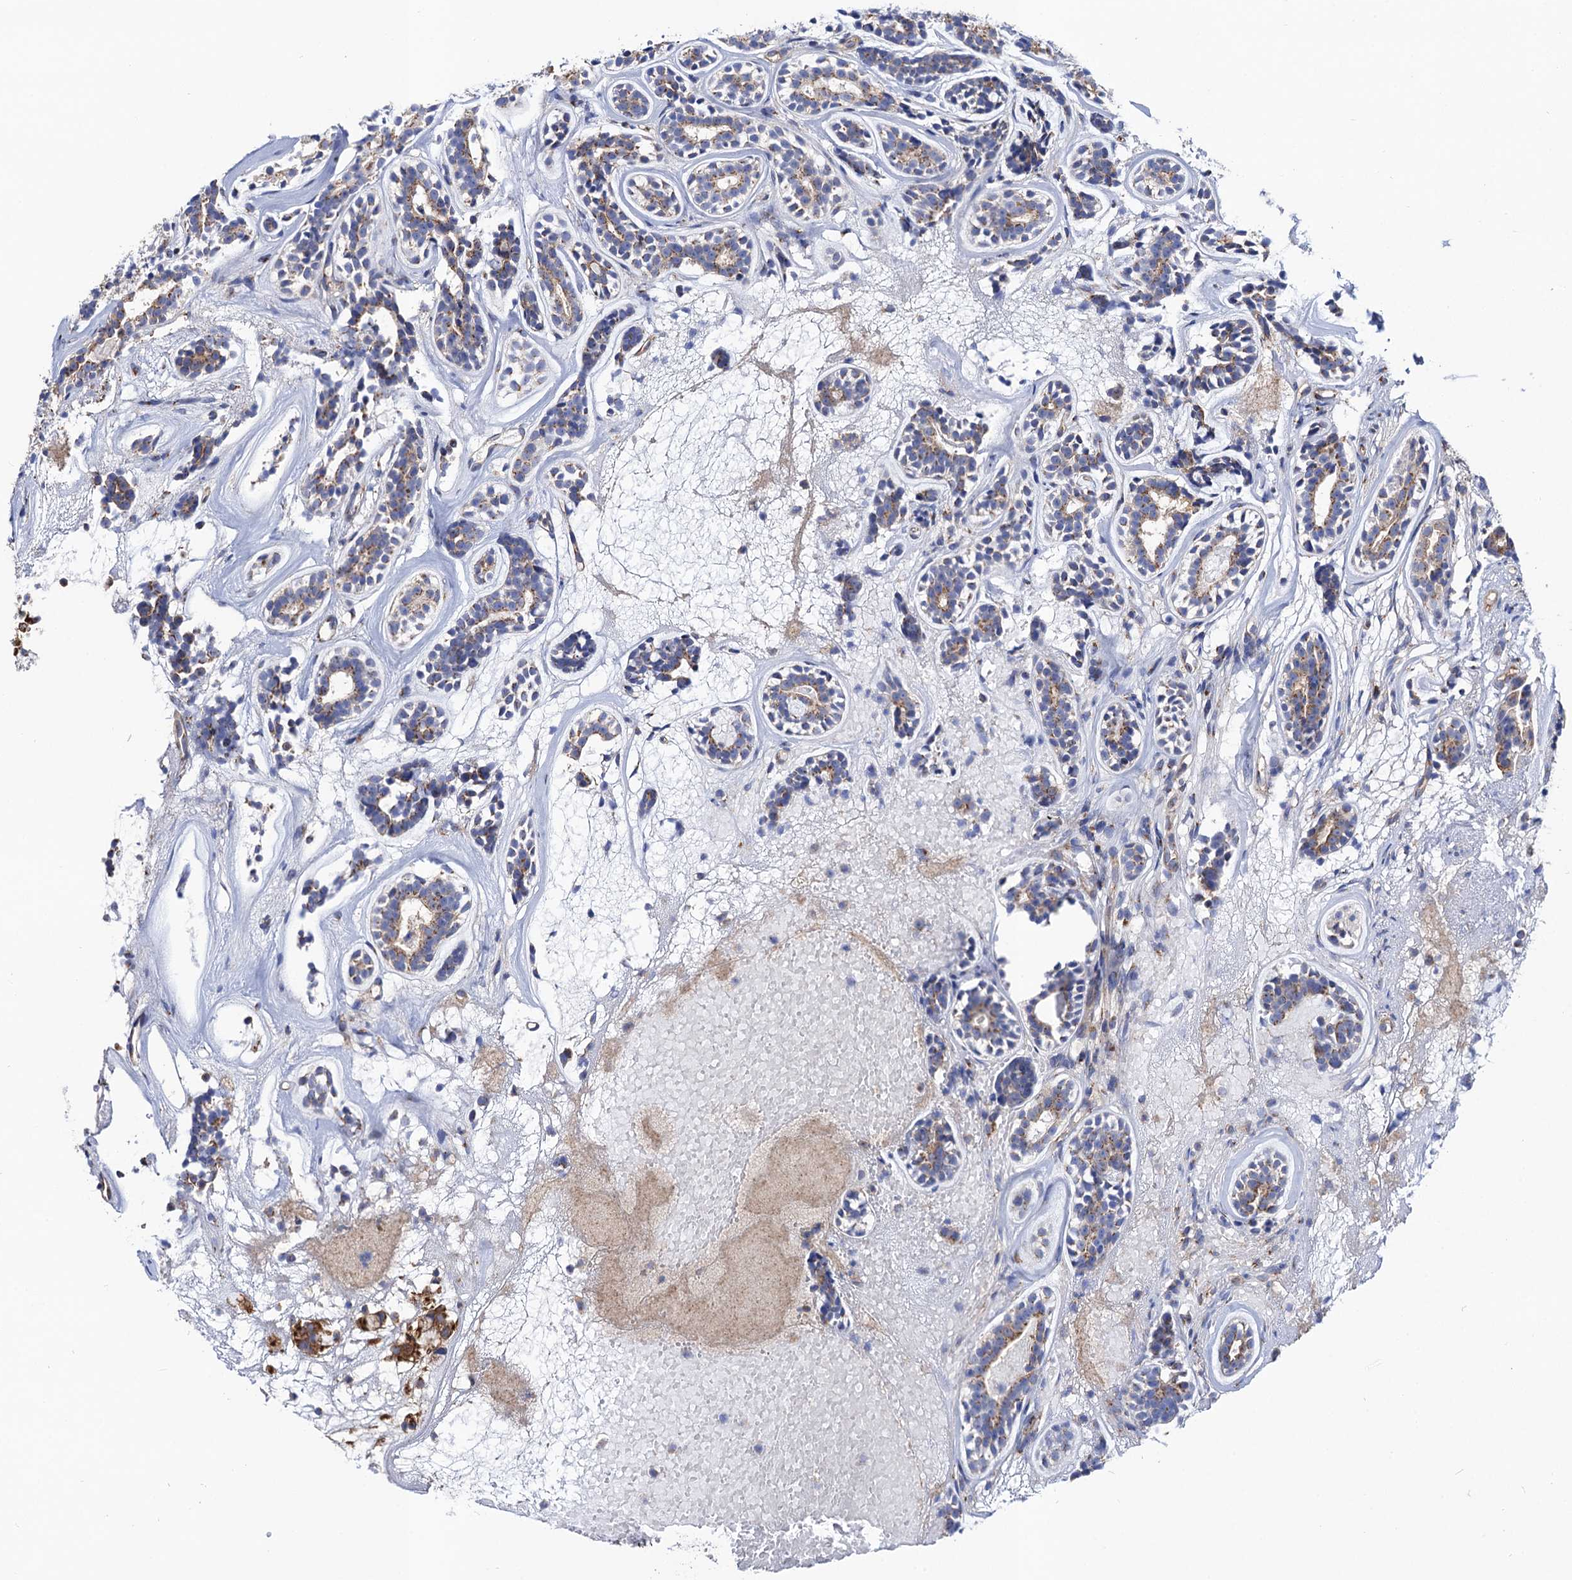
{"staining": {"intensity": "moderate", "quantity": "<25%", "location": "cytoplasmic/membranous"}, "tissue": "head and neck cancer", "cell_type": "Tumor cells", "image_type": "cancer", "snomed": [{"axis": "morphology", "description": "Adenocarcinoma, NOS"}, {"axis": "topography", "description": "Subcutis"}, {"axis": "topography", "description": "Head-Neck"}], "caption": "Tumor cells show low levels of moderate cytoplasmic/membranous staining in approximately <25% of cells in human head and neck adenocarcinoma. (brown staining indicates protein expression, while blue staining denotes nuclei).", "gene": "DYDC1", "patient": {"sex": "female", "age": 73}}